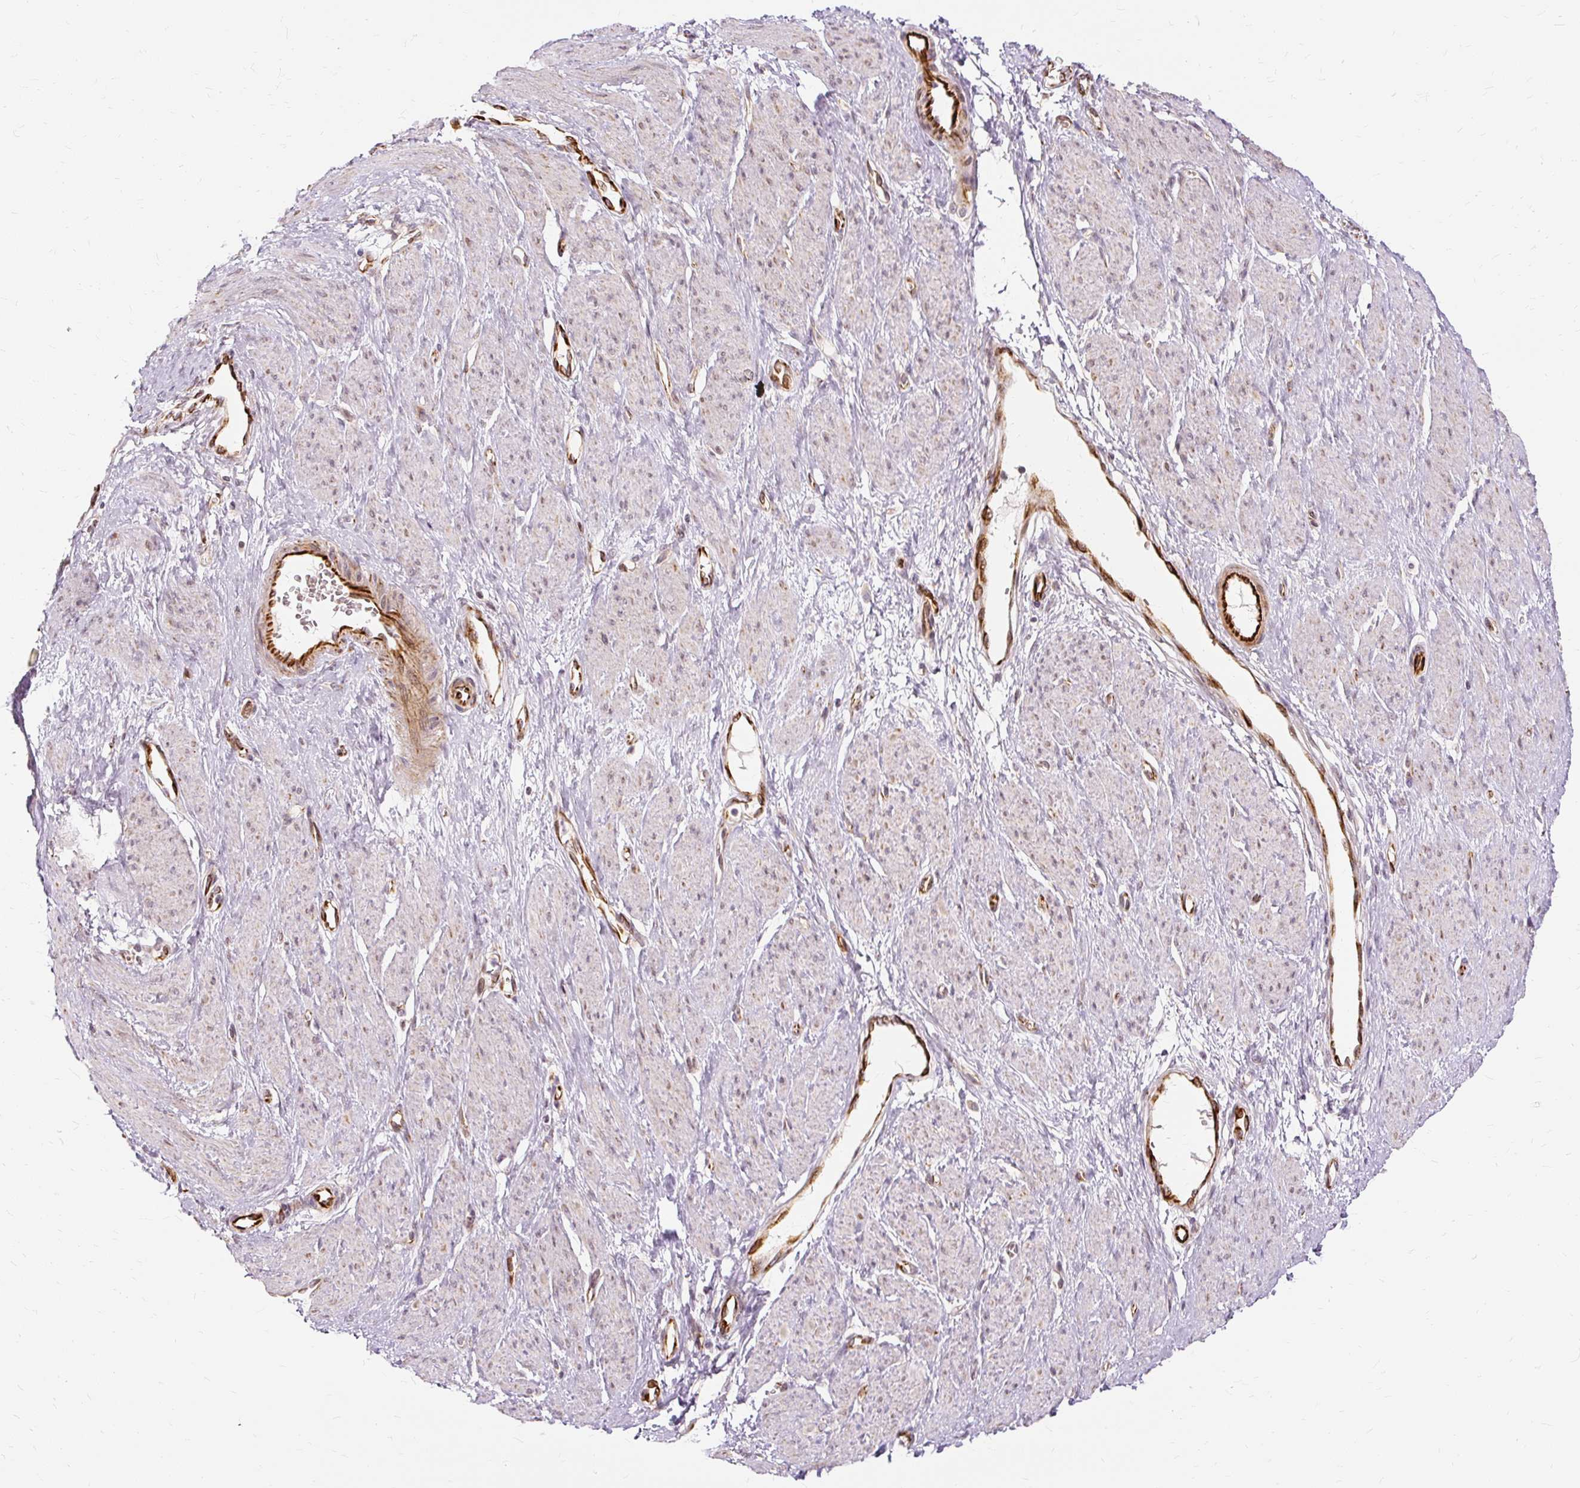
{"staining": {"intensity": "weak", "quantity": "25%-75%", "location": "cytoplasmic/membranous,nuclear"}, "tissue": "smooth muscle", "cell_type": "Smooth muscle cells", "image_type": "normal", "snomed": [{"axis": "morphology", "description": "Normal tissue, NOS"}, {"axis": "topography", "description": "Smooth muscle"}, {"axis": "topography", "description": "Uterus"}], "caption": "Benign smooth muscle displays weak cytoplasmic/membranous,nuclear expression in about 25%-75% of smooth muscle cells, visualized by immunohistochemistry. (IHC, brightfield microscopy, high magnification).", "gene": "MMACHC", "patient": {"sex": "female", "age": 39}}